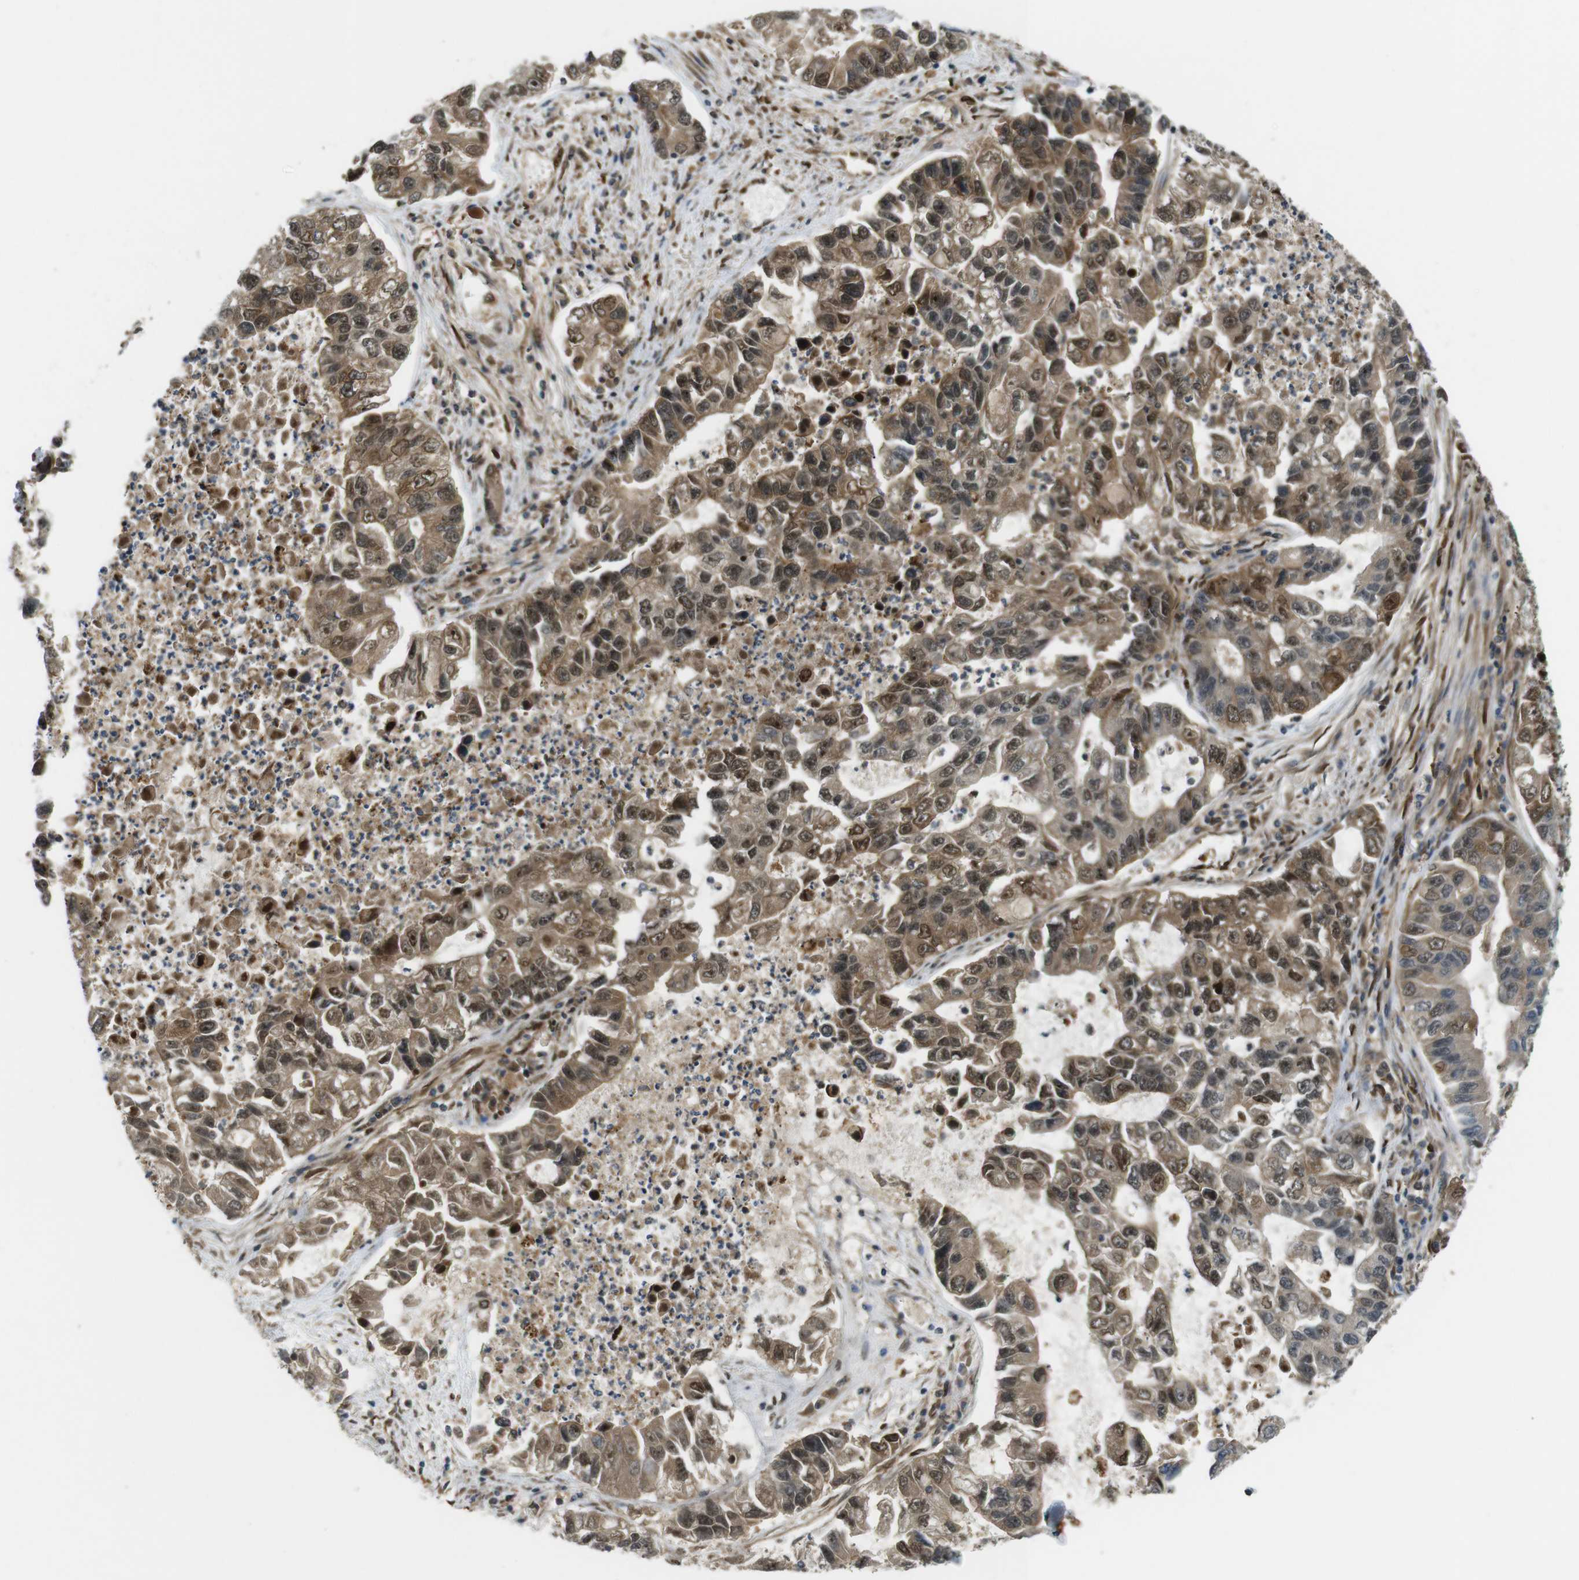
{"staining": {"intensity": "moderate", "quantity": ">75%", "location": "cytoplasmic/membranous,nuclear"}, "tissue": "lung cancer", "cell_type": "Tumor cells", "image_type": "cancer", "snomed": [{"axis": "morphology", "description": "Adenocarcinoma, NOS"}, {"axis": "topography", "description": "Lung"}], "caption": "IHC (DAB) staining of human lung adenocarcinoma reveals moderate cytoplasmic/membranous and nuclear protein positivity in about >75% of tumor cells.", "gene": "TSC1", "patient": {"sex": "female", "age": 51}}